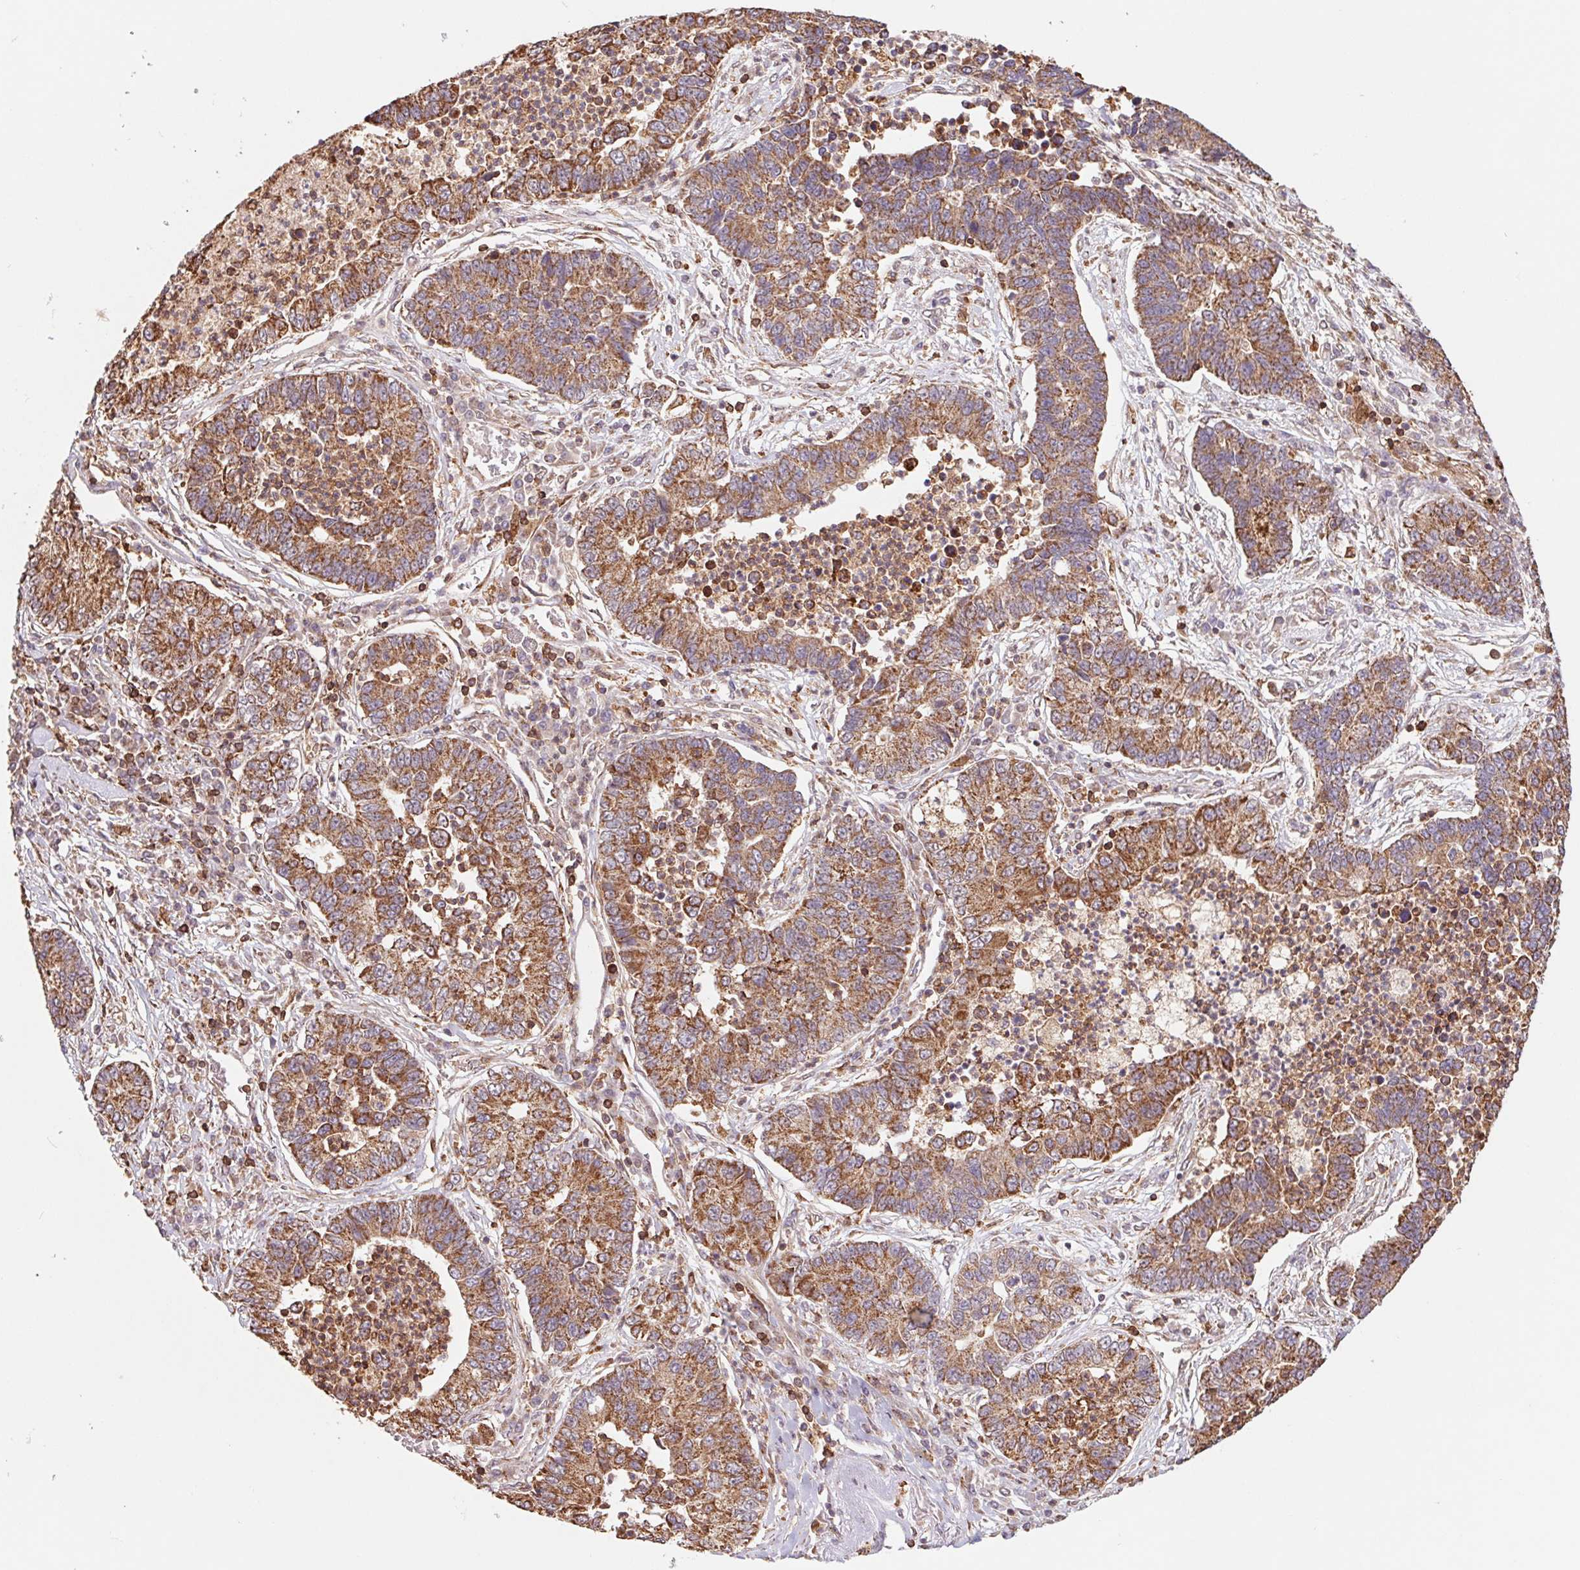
{"staining": {"intensity": "moderate", "quantity": ">75%", "location": "cytoplasmic/membranous"}, "tissue": "lung cancer", "cell_type": "Tumor cells", "image_type": "cancer", "snomed": [{"axis": "morphology", "description": "Adenocarcinoma, NOS"}, {"axis": "topography", "description": "Lung"}], "caption": "A medium amount of moderate cytoplasmic/membranous positivity is seen in about >75% of tumor cells in lung cancer (adenocarcinoma) tissue.", "gene": "URM1", "patient": {"sex": "female", "age": 57}}